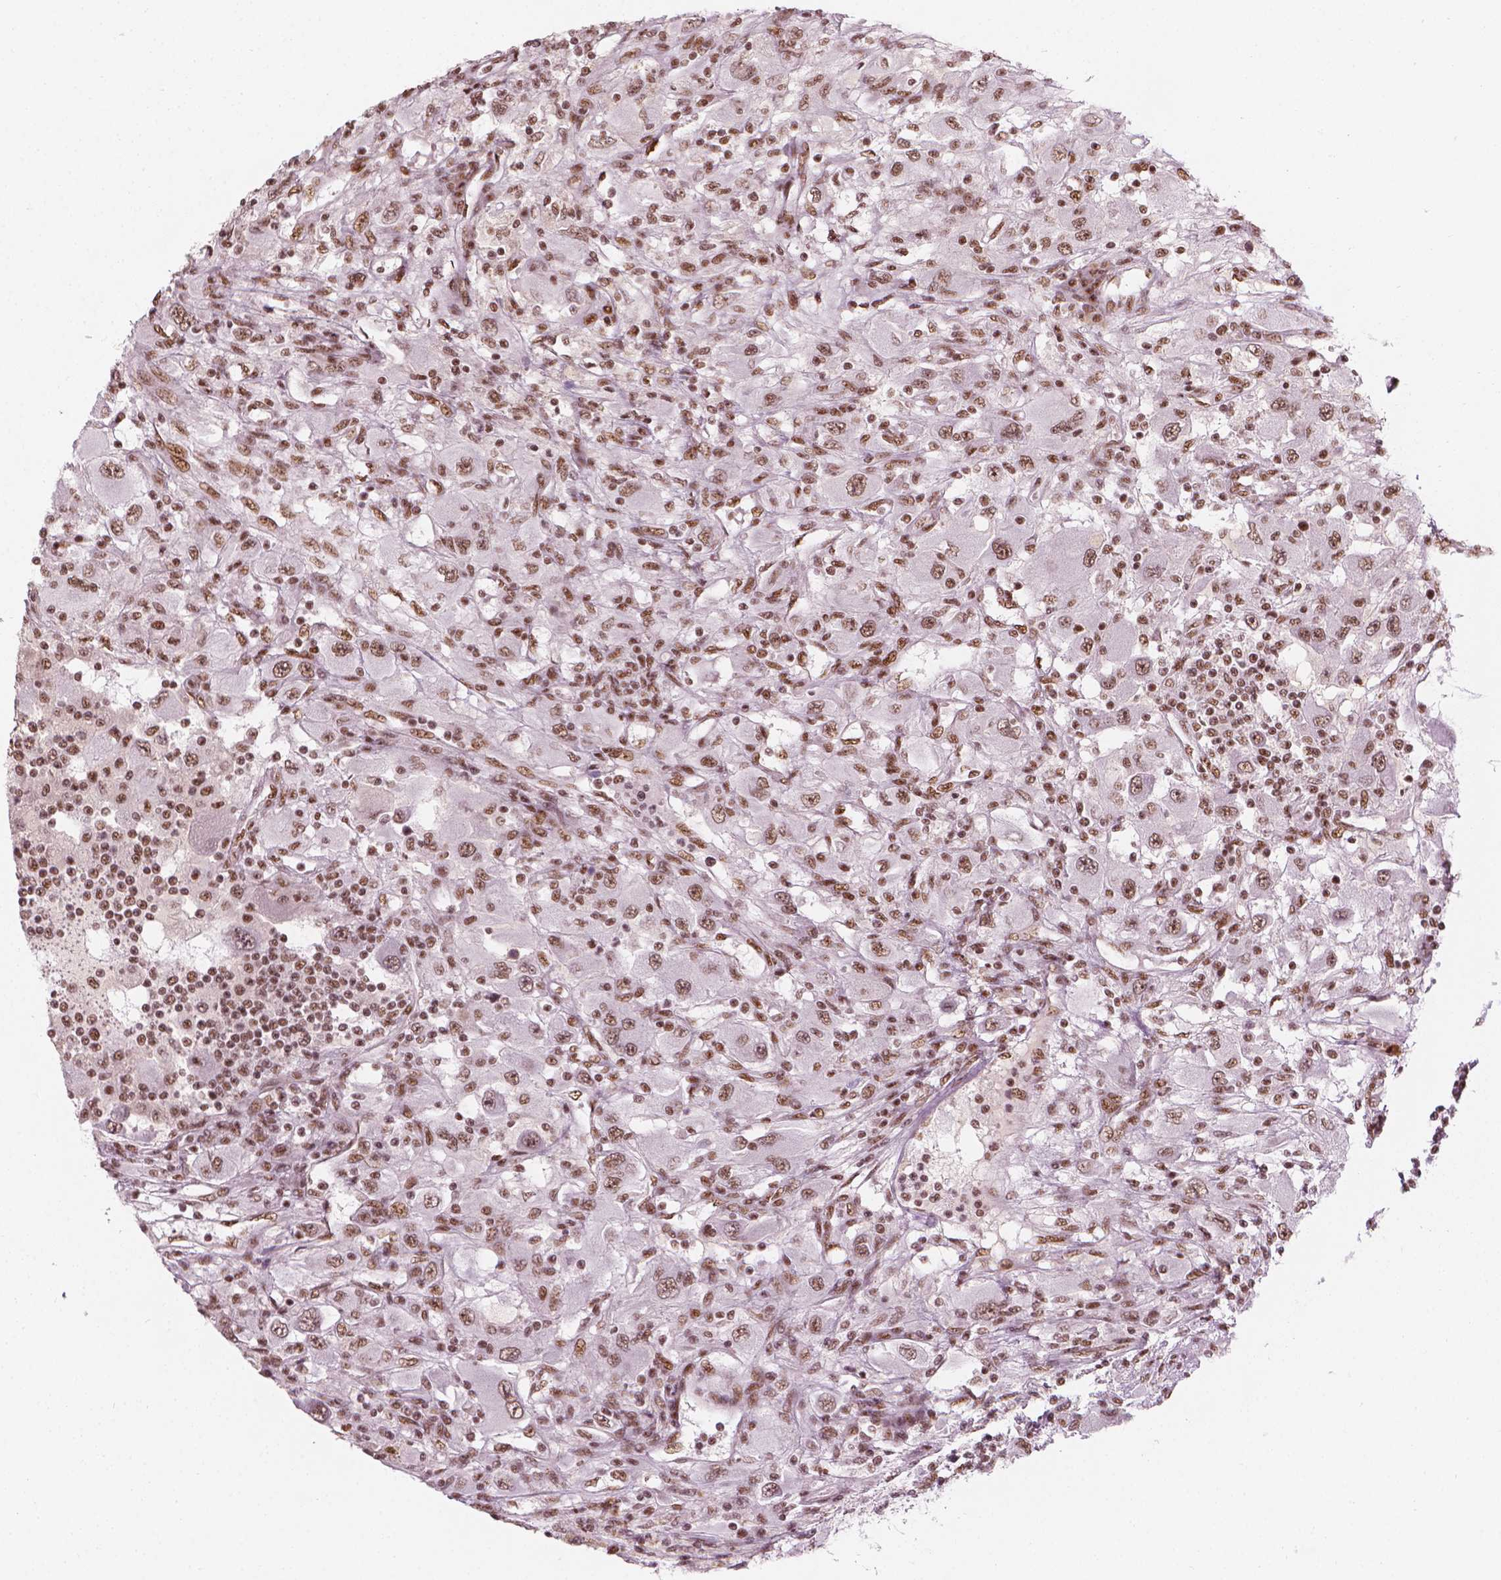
{"staining": {"intensity": "moderate", "quantity": ">75%", "location": "nuclear"}, "tissue": "renal cancer", "cell_type": "Tumor cells", "image_type": "cancer", "snomed": [{"axis": "morphology", "description": "Adenocarcinoma, NOS"}, {"axis": "topography", "description": "Kidney"}], "caption": "This histopathology image reveals IHC staining of renal cancer (adenocarcinoma), with medium moderate nuclear expression in approximately >75% of tumor cells.", "gene": "ELF2", "patient": {"sex": "female", "age": 67}}